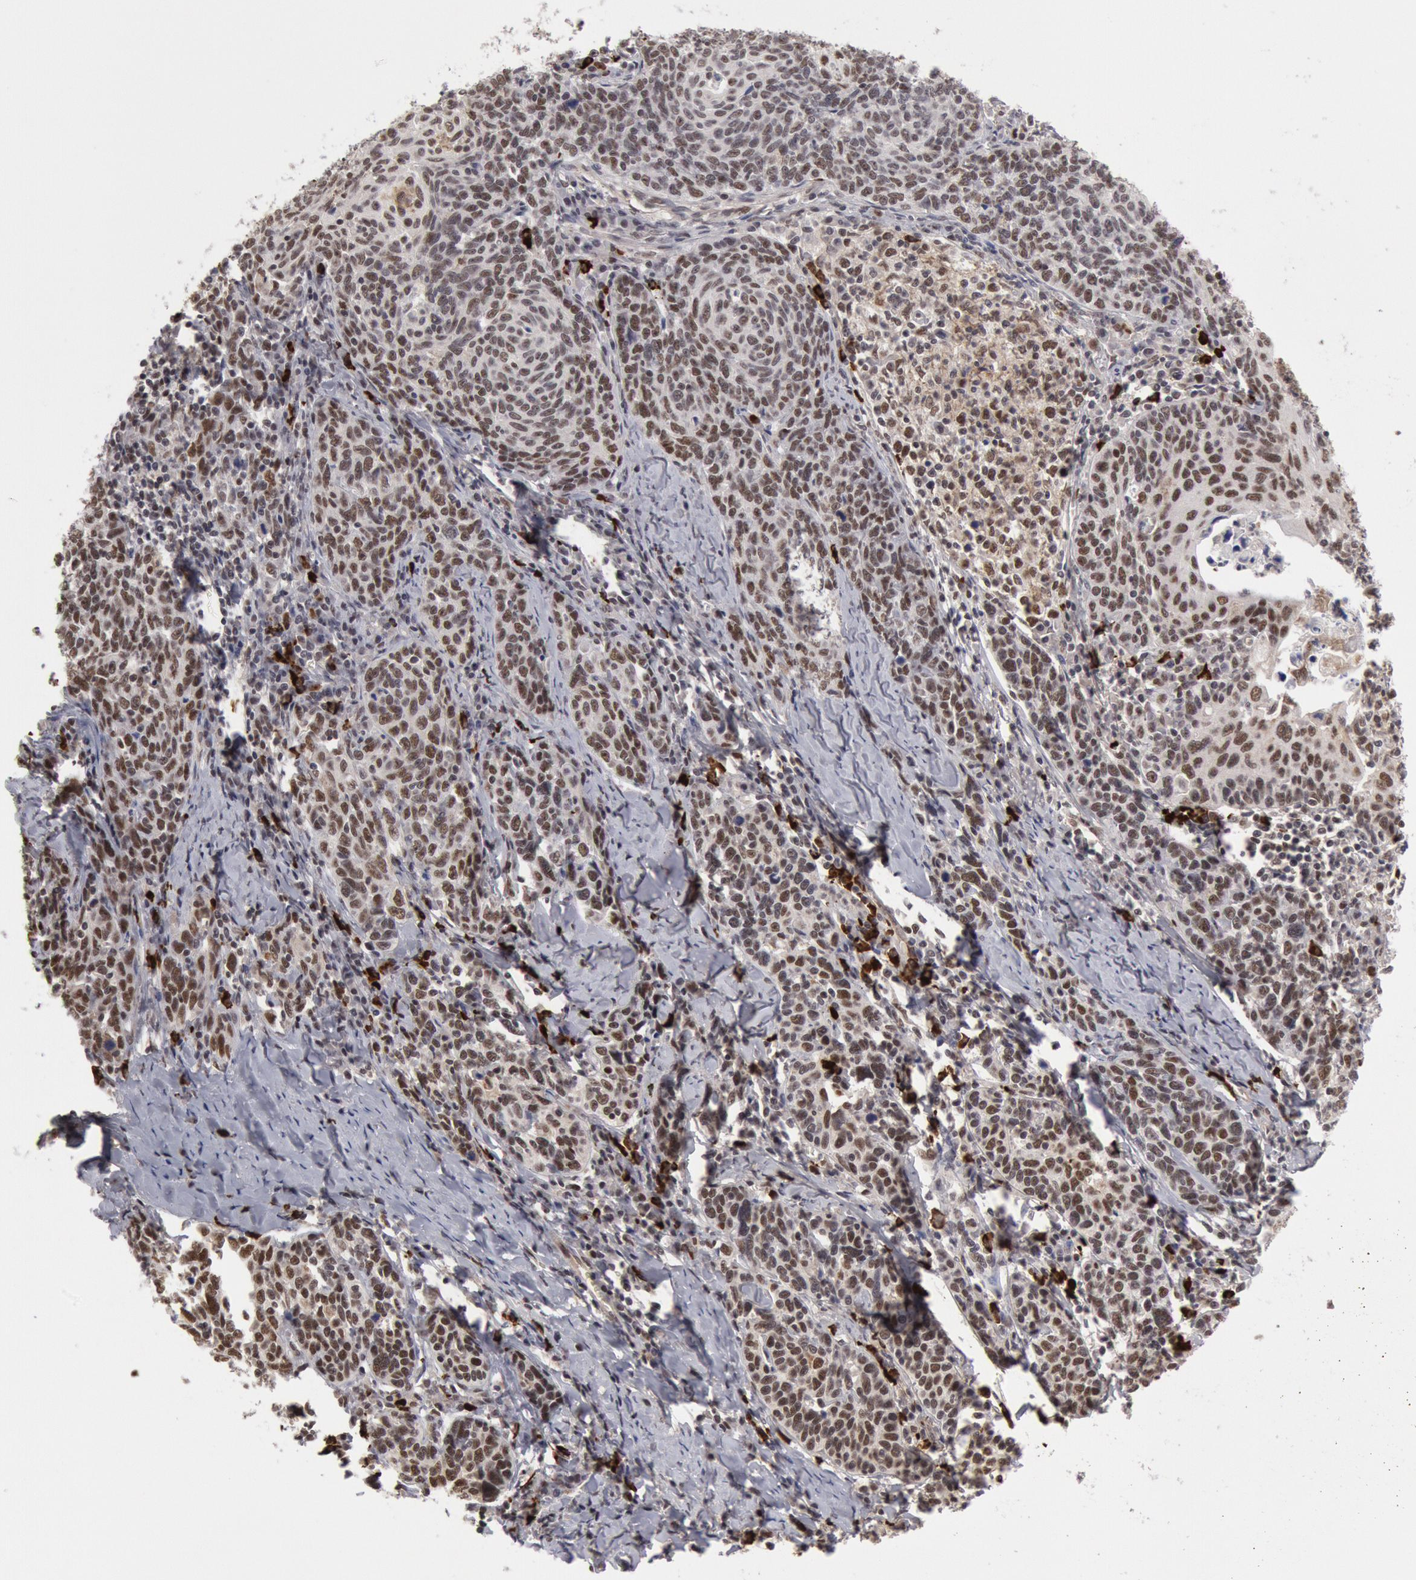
{"staining": {"intensity": "weak", "quantity": ">75%", "location": "nuclear"}, "tissue": "cervical cancer", "cell_type": "Tumor cells", "image_type": "cancer", "snomed": [{"axis": "morphology", "description": "Squamous cell carcinoma, NOS"}, {"axis": "topography", "description": "Cervix"}], "caption": "Cervical squamous cell carcinoma stained for a protein (brown) exhibits weak nuclear positive staining in approximately >75% of tumor cells.", "gene": "PPP4R3B", "patient": {"sex": "female", "age": 41}}